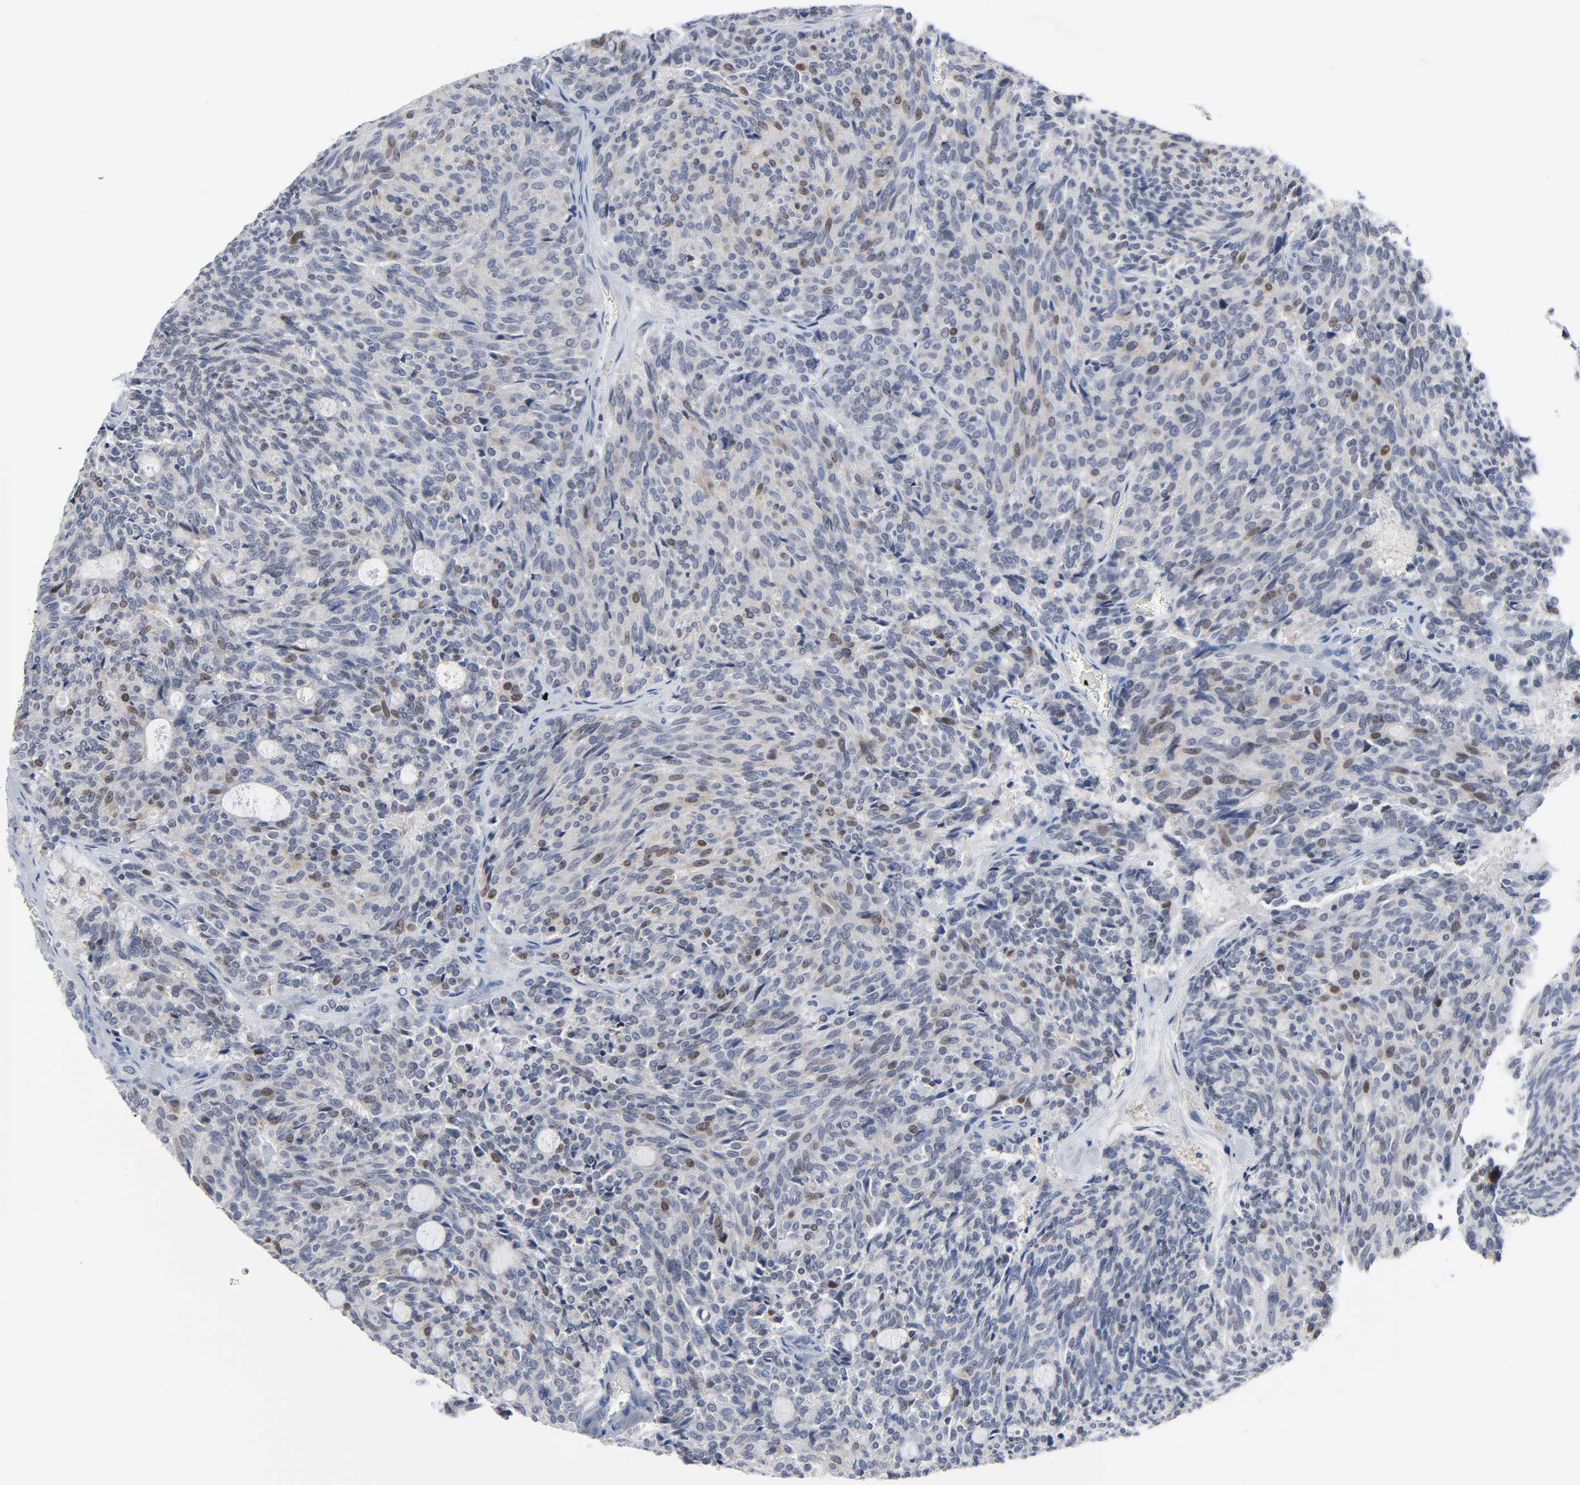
{"staining": {"intensity": "weak", "quantity": "<25%", "location": "nuclear"}, "tissue": "carcinoid", "cell_type": "Tumor cells", "image_type": "cancer", "snomed": [{"axis": "morphology", "description": "Carcinoid, malignant, NOS"}, {"axis": "topography", "description": "Pancreas"}], "caption": "Immunohistochemistry micrograph of neoplastic tissue: human carcinoid stained with DAB (3,3'-diaminobenzidine) displays no significant protein staining in tumor cells. (Brightfield microscopy of DAB (3,3'-diaminobenzidine) immunohistochemistry (IHC) at high magnification).", "gene": "WEE1", "patient": {"sex": "female", "age": 54}}